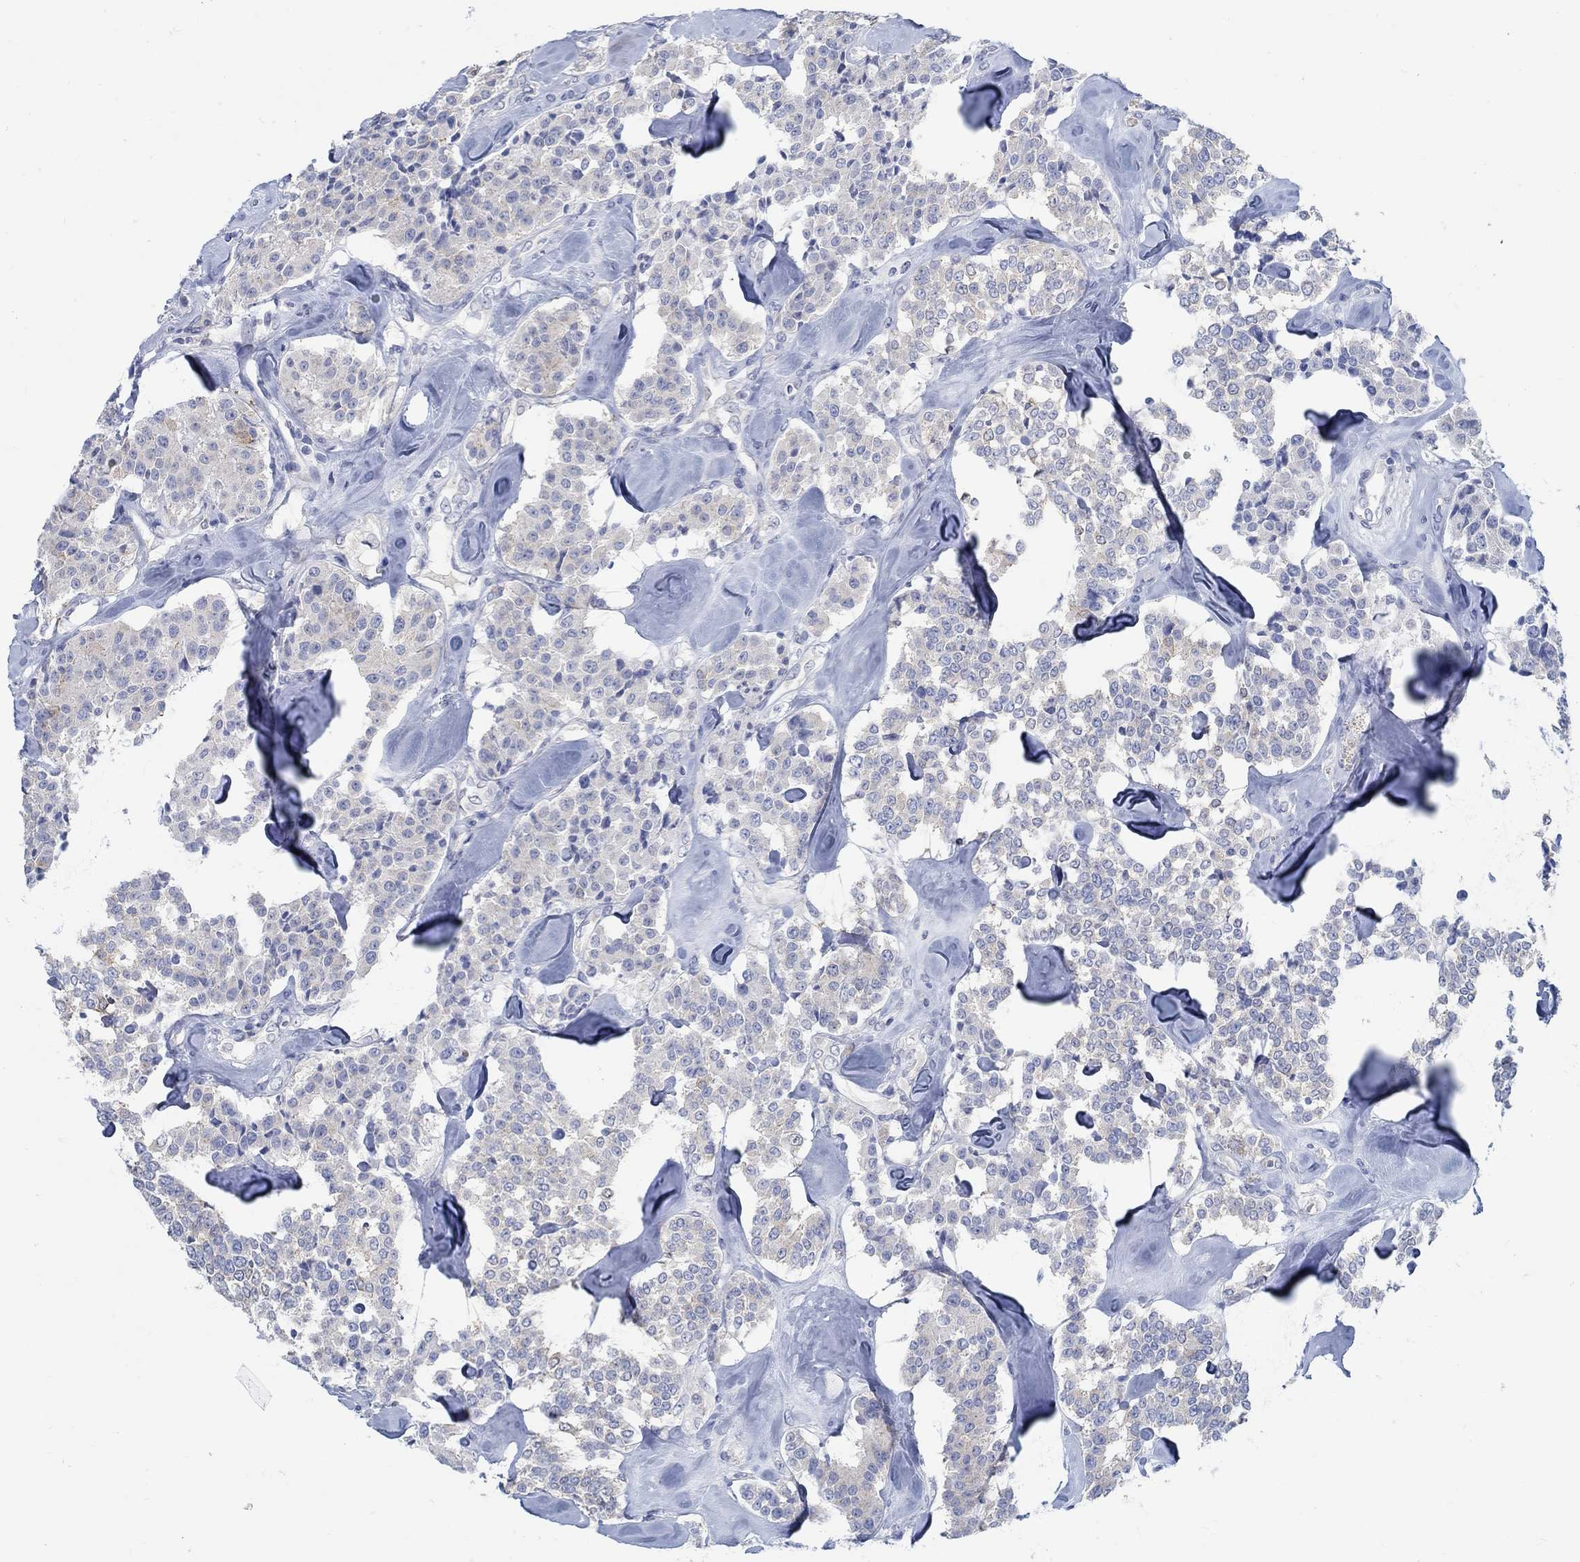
{"staining": {"intensity": "negative", "quantity": "none", "location": "none"}, "tissue": "carcinoid", "cell_type": "Tumor cells", "image_type": "cancer", "snomed": [{"axis": "morphology", "description": "Carcinoid, malignant, NOS"}, {"axis": "topography", "description": "Pancreas"}], "caption": "This is a photomicrograph of immunohistochemistry (IHC) staining of malignant carcinoid, which shows no staining in tumor cells.", "gene": "TEKT4", "patient": {"sex": "male", "age": 41}}